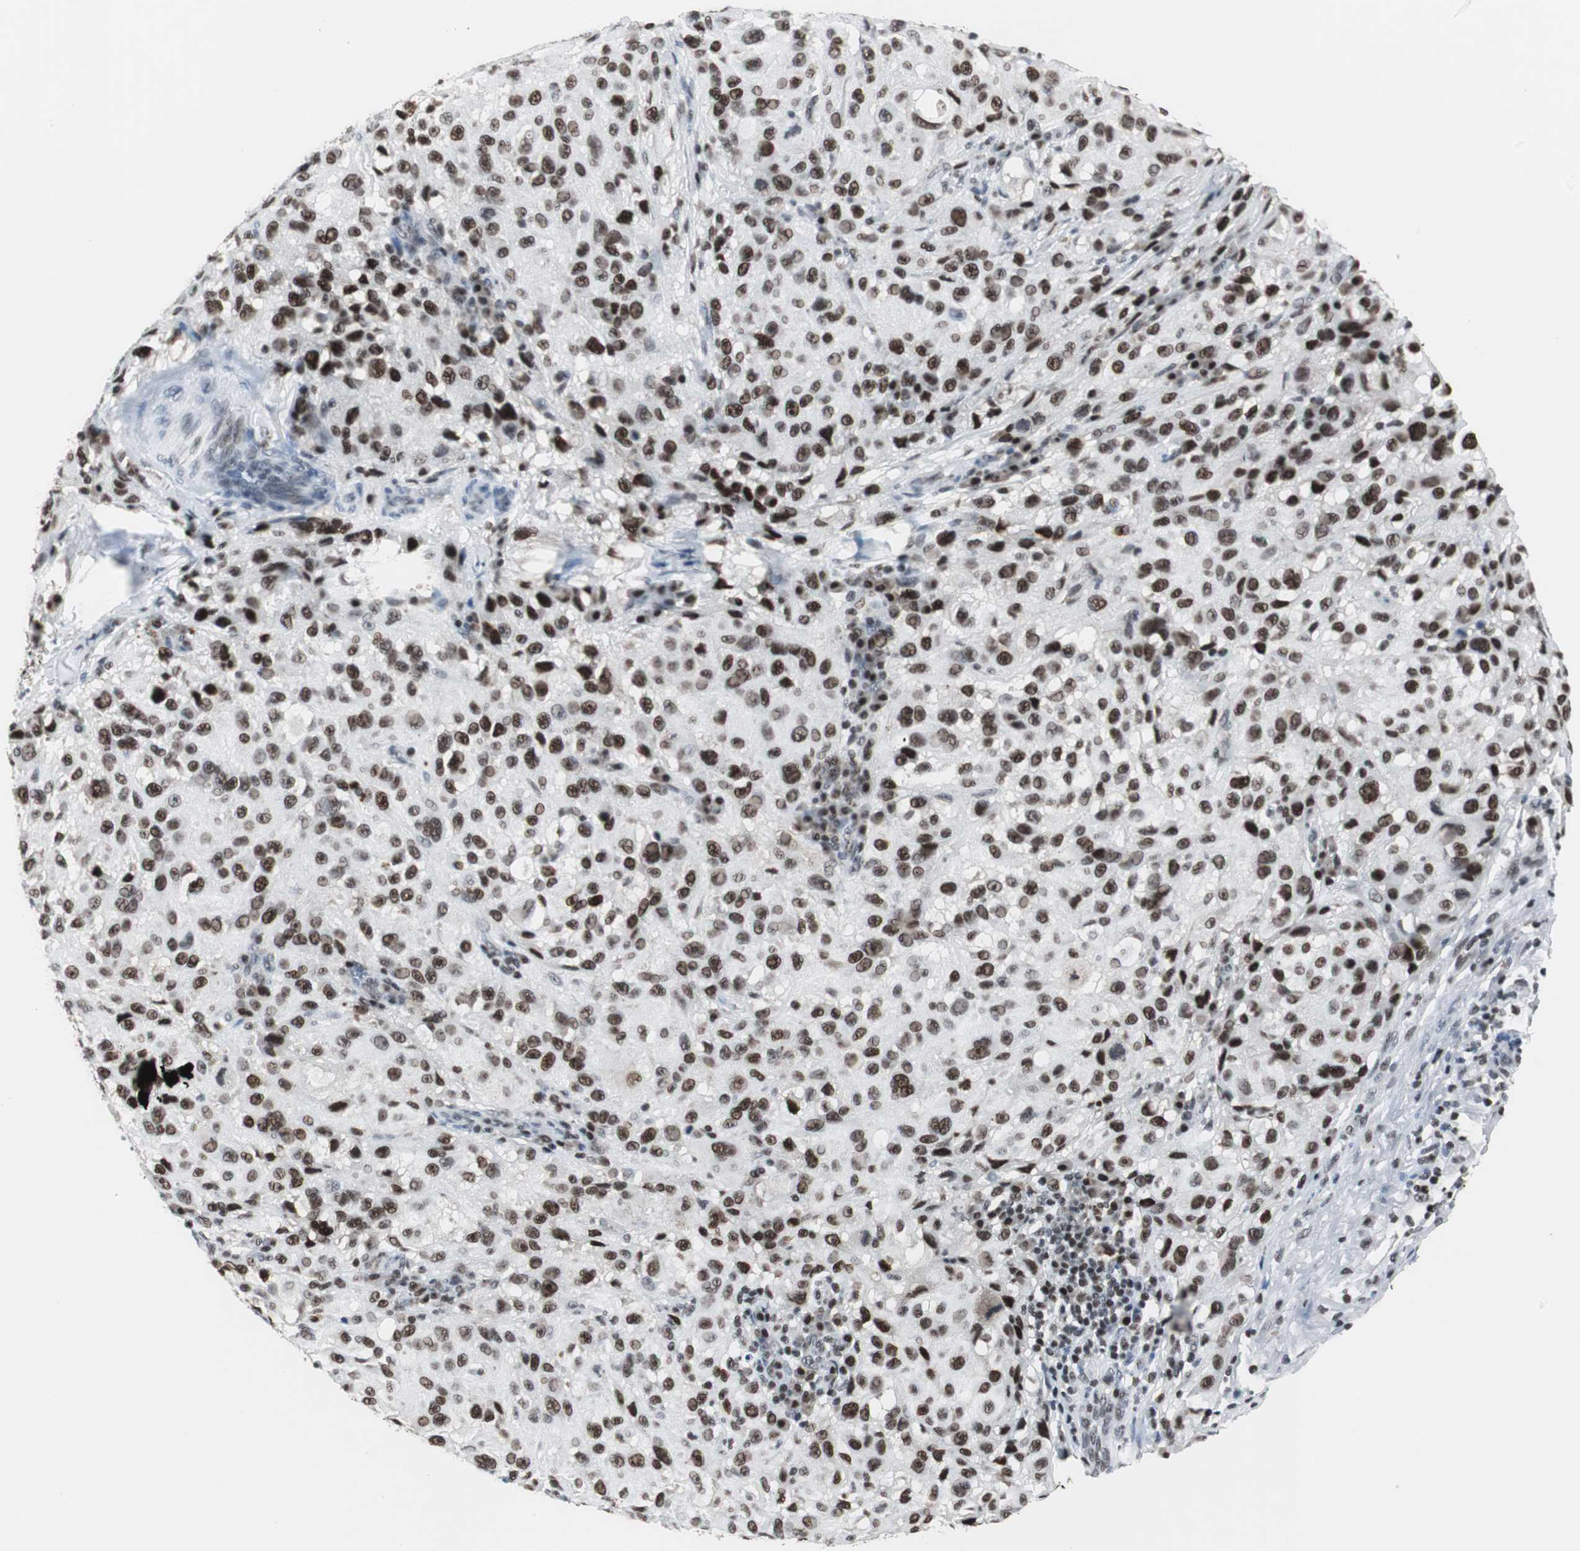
{"staining": {"intensity": "strong", "quantity": ">75%", "location": "nuclear"}, "tissue": "melanoma", "cell_type": "Tumor cells", "image_type": "cancer", "snomed": [{"axis": "morphology", "description": "Necrosis, NOS"}, {"axis": "morphology", "description": "Malignant melanoma, NOS"}, {"axis": "topography", "description": "Skin"}], "caption": "Immunohistochemical staining of malignant melanoma displays high levels of strong nuclear positivity in about >75% of tumor cells. (IHC, brightfield microscopy, high magnification).", "gene": "RAD9A", "patient": {"sex": "female", "age": 87}}